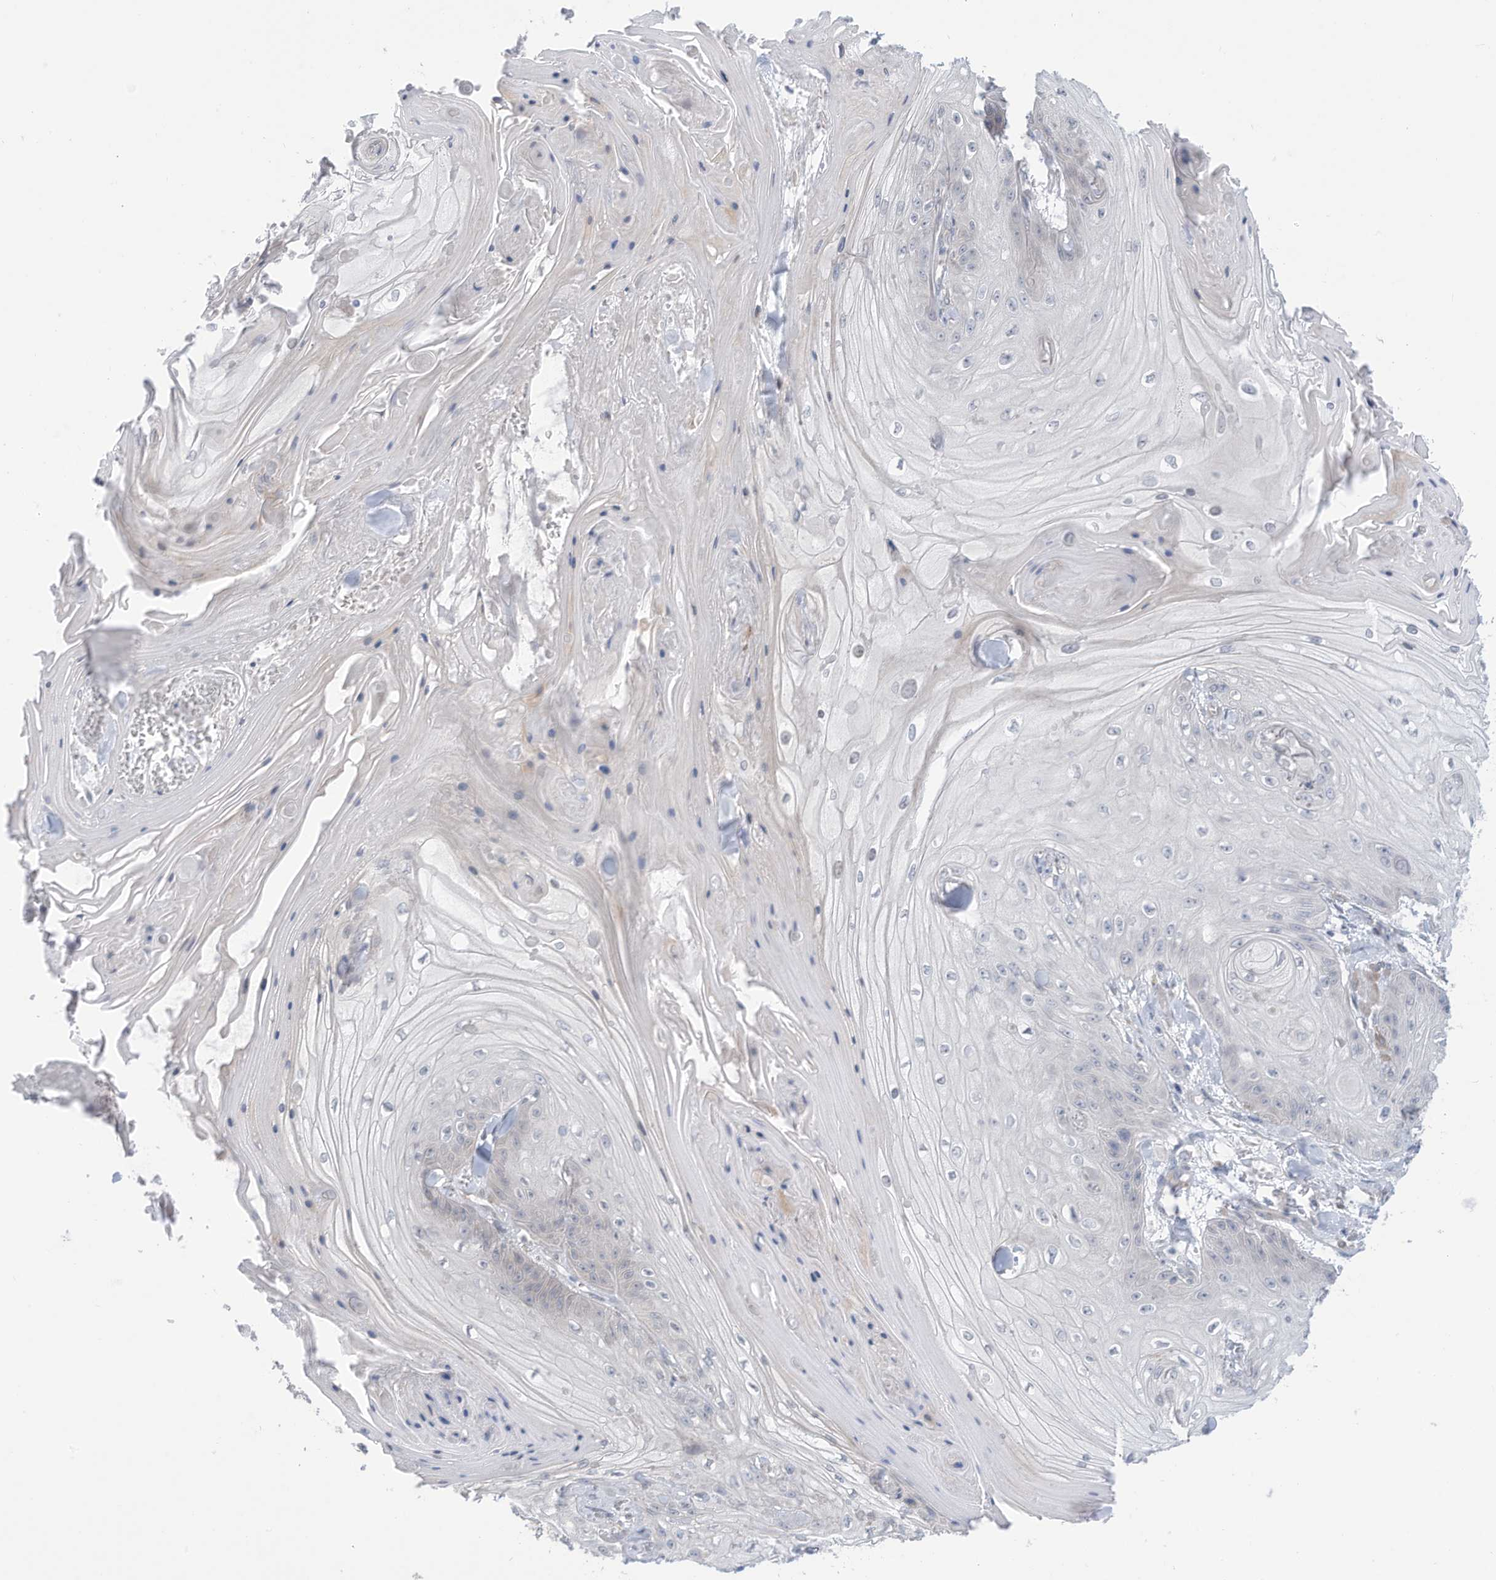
{"staining": {"intensity": "negative", "quantity": "none", "location": "none"}, "tissue": "skin cancer", "cell_type": "Tumor cells", "image_type": "cancer", "snomed": [{"axis": "morphology", "description": "Squamous cell carcinoma, NOS"}, {"axis": "topography", "description": "Skin"}], "caption": "This micrograph is of skin squamous cell carcinoma stained with immunohistochemistry to label a protein in brown with the nuclei are counter-stained blue. There is no positivity in tumor cells.", "gene": "ZNF292", "patient": {"sex": "male", "age": 74}}